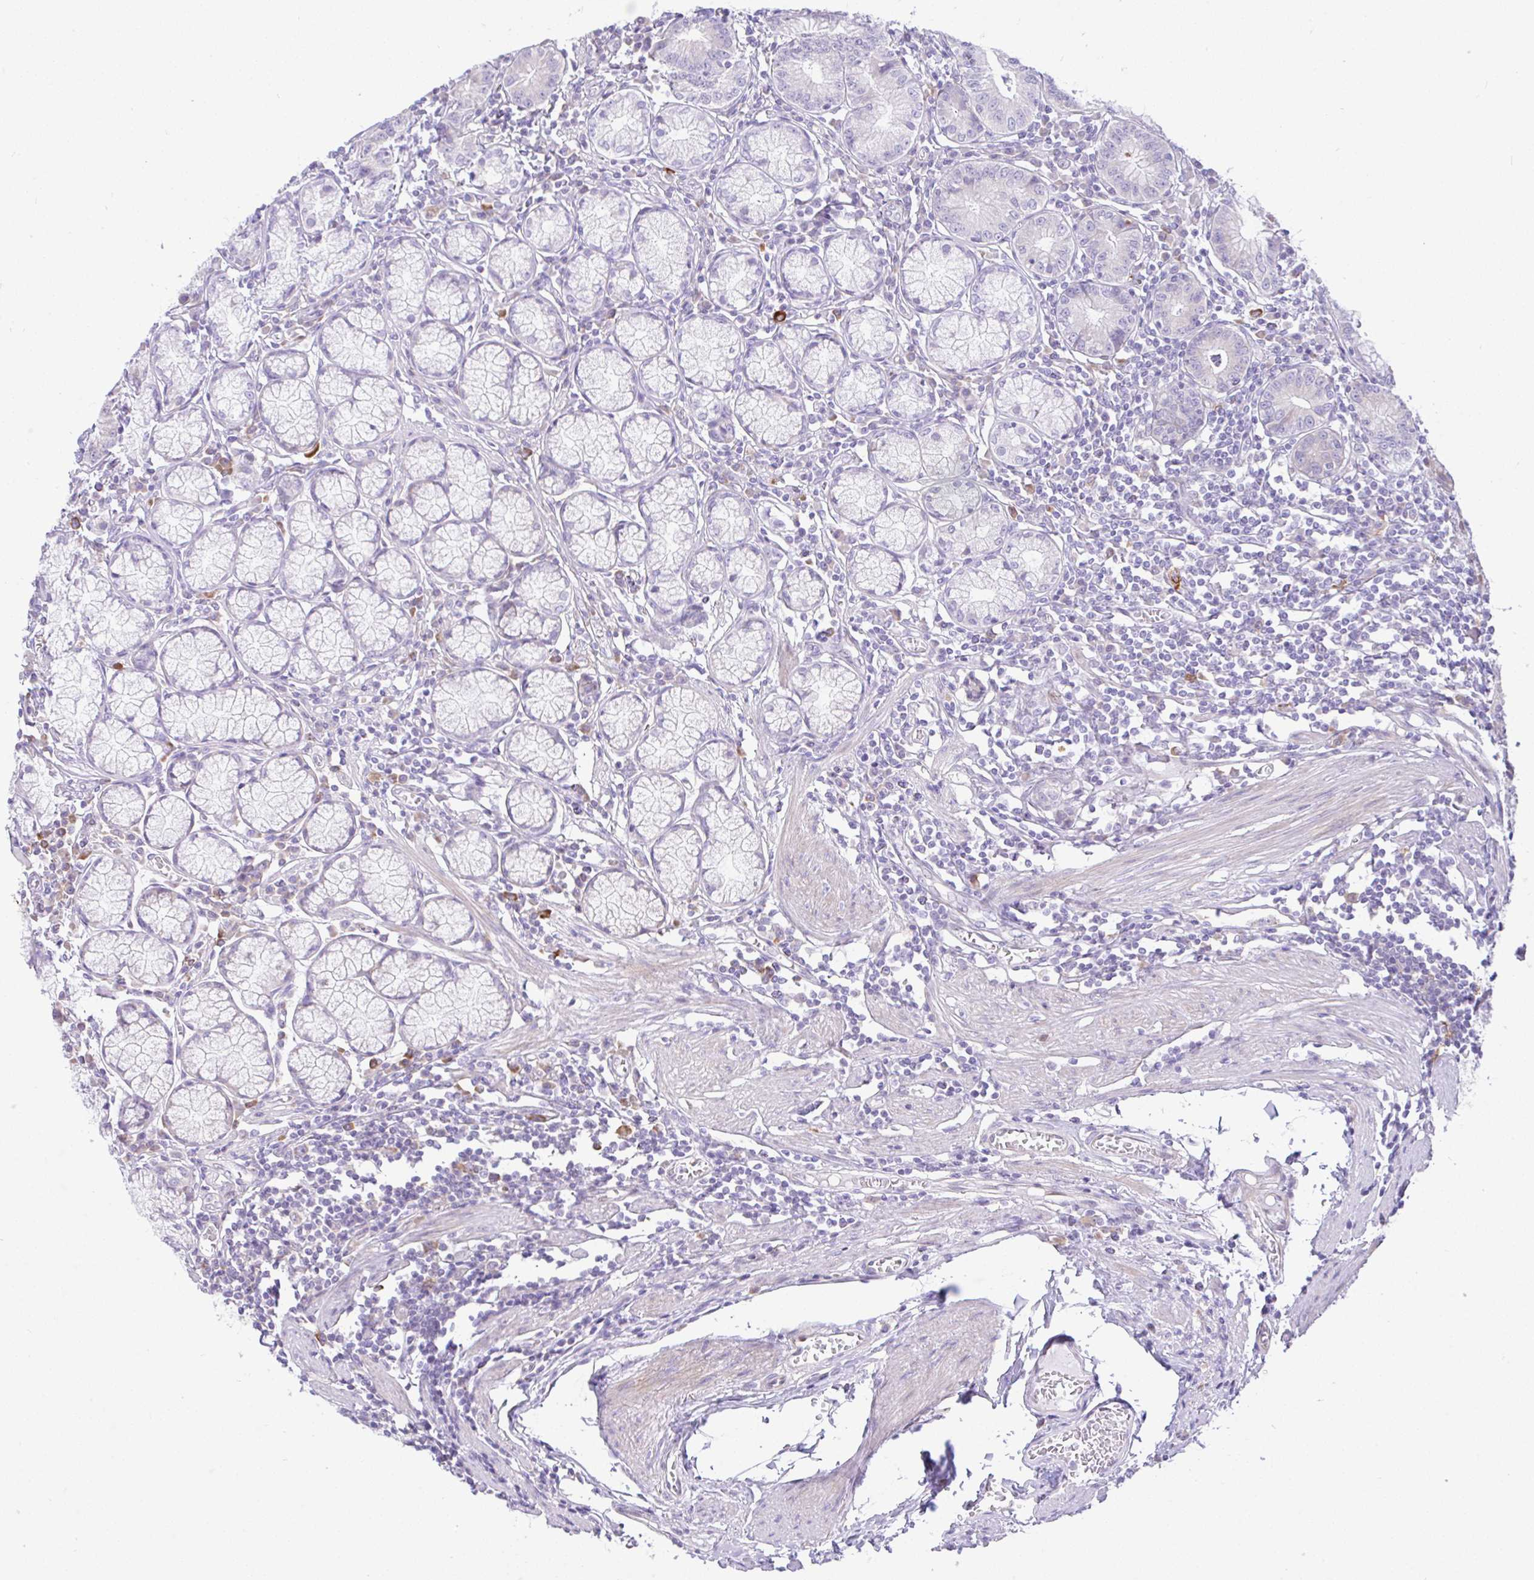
{"staining": {"intensity": "negative", "quantity": "none", "location": "none"}, "tissue": "stomach", "cell_type": "Glandular cells", "image_type": "normal", "snomed": [{"axis": "morphology", "description": "Normal tissue, NOS"}, {"axis": "topography", "description": "Stomach"}], "caption": "This is an IHC image of unremarkable stomach. There is no expression in glandular cells.", "gene": "EEF1A1", "patient": {"sex": "male", "age": 55}}